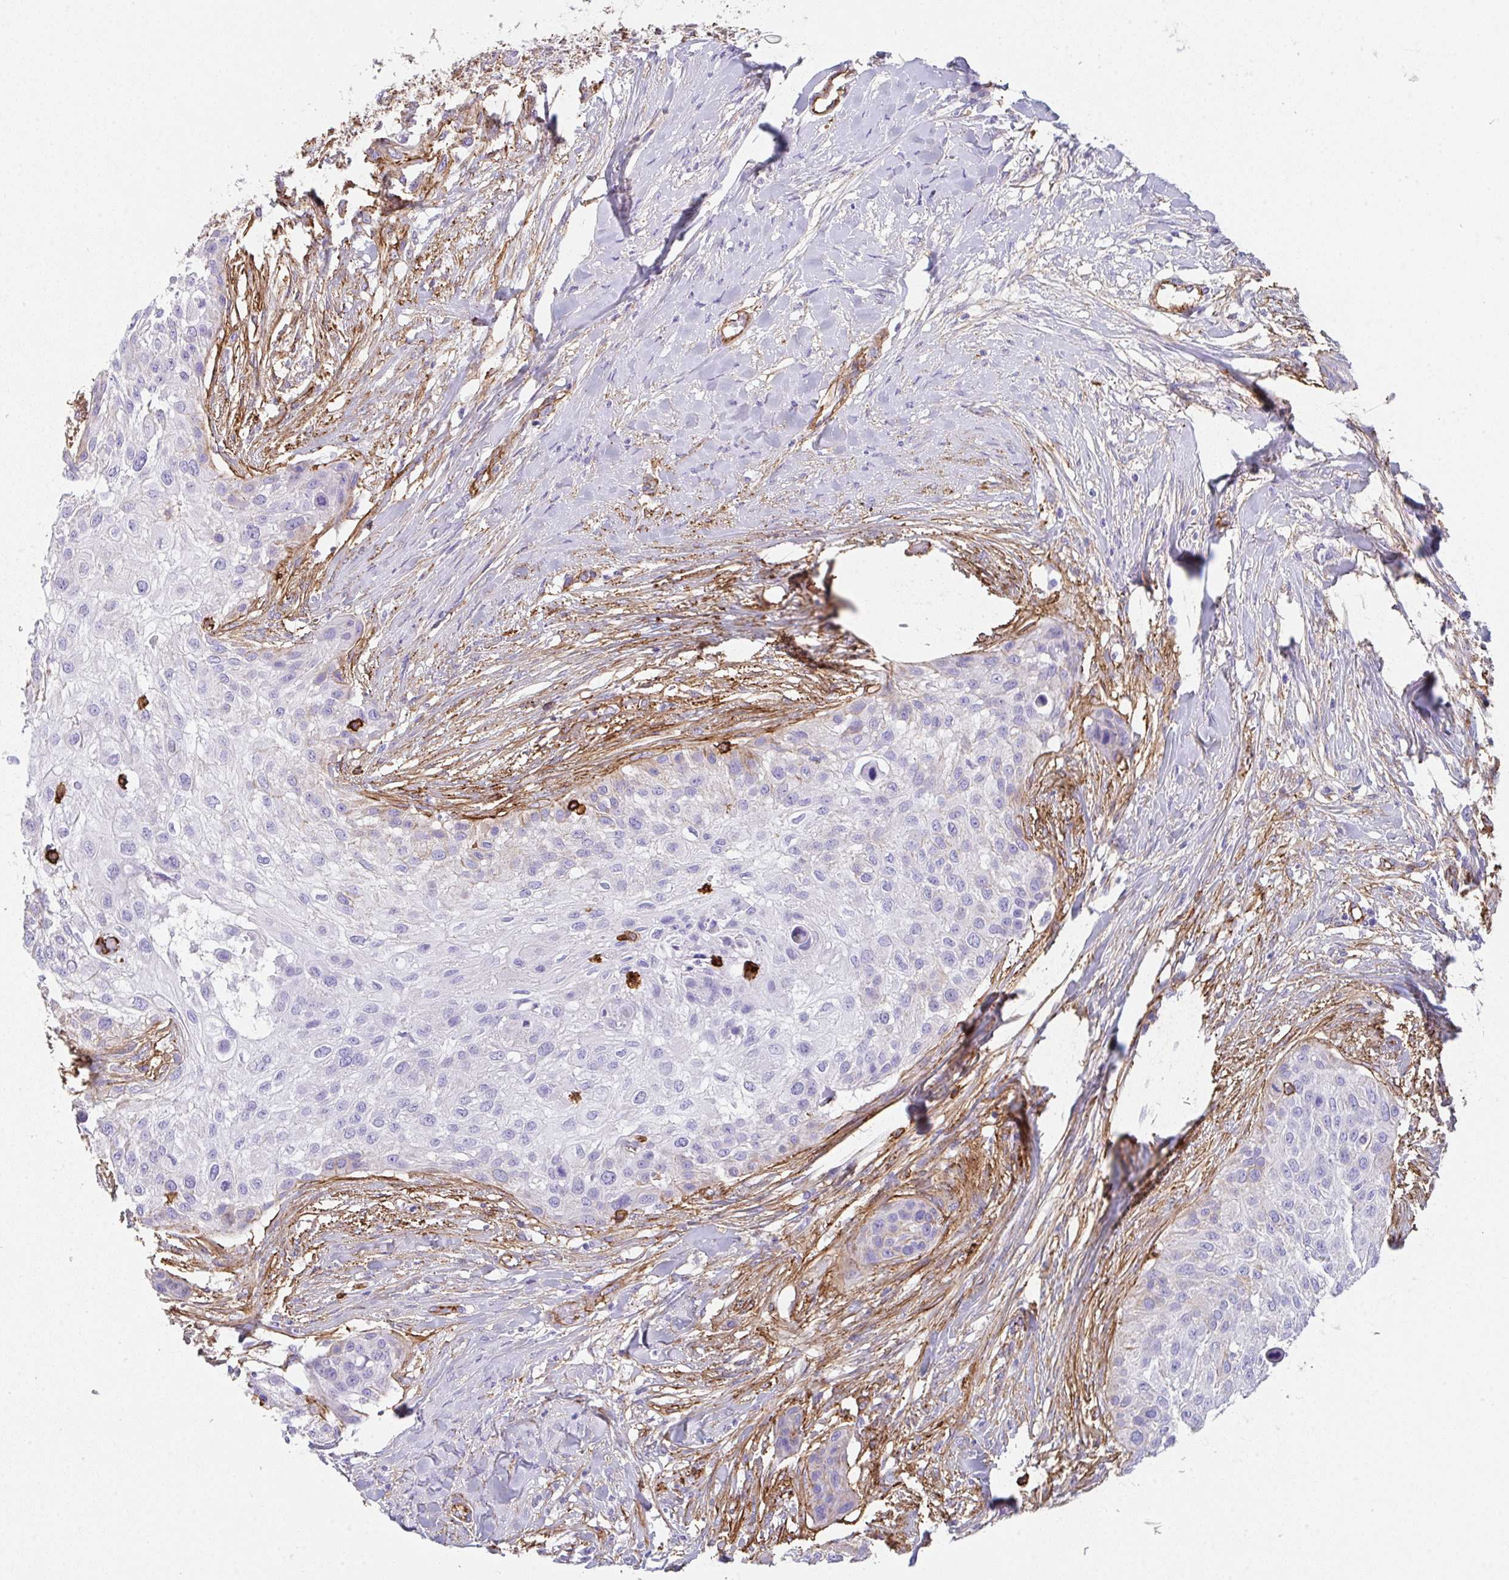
{"staining": {"intensity": "negative", "quantity": "none", "location": "none"}, "tissue": "skin cancer", "cell_type": "Tumor cells", "image_type": "cancer", "snomed": [{"axis": "morphology", "description": "Squamous cell carcinoma, NOS"}, {"axis": "topography", "description": "Skin"}], "caption": "IHC photomicrograph of neoplastic tissue: human skin squamous cell carcinoma stained with DAB exhibits no significant protein staining in tumor cells.", "gene": "DBN1", "patient": {"sex": "female", "age": 87}}